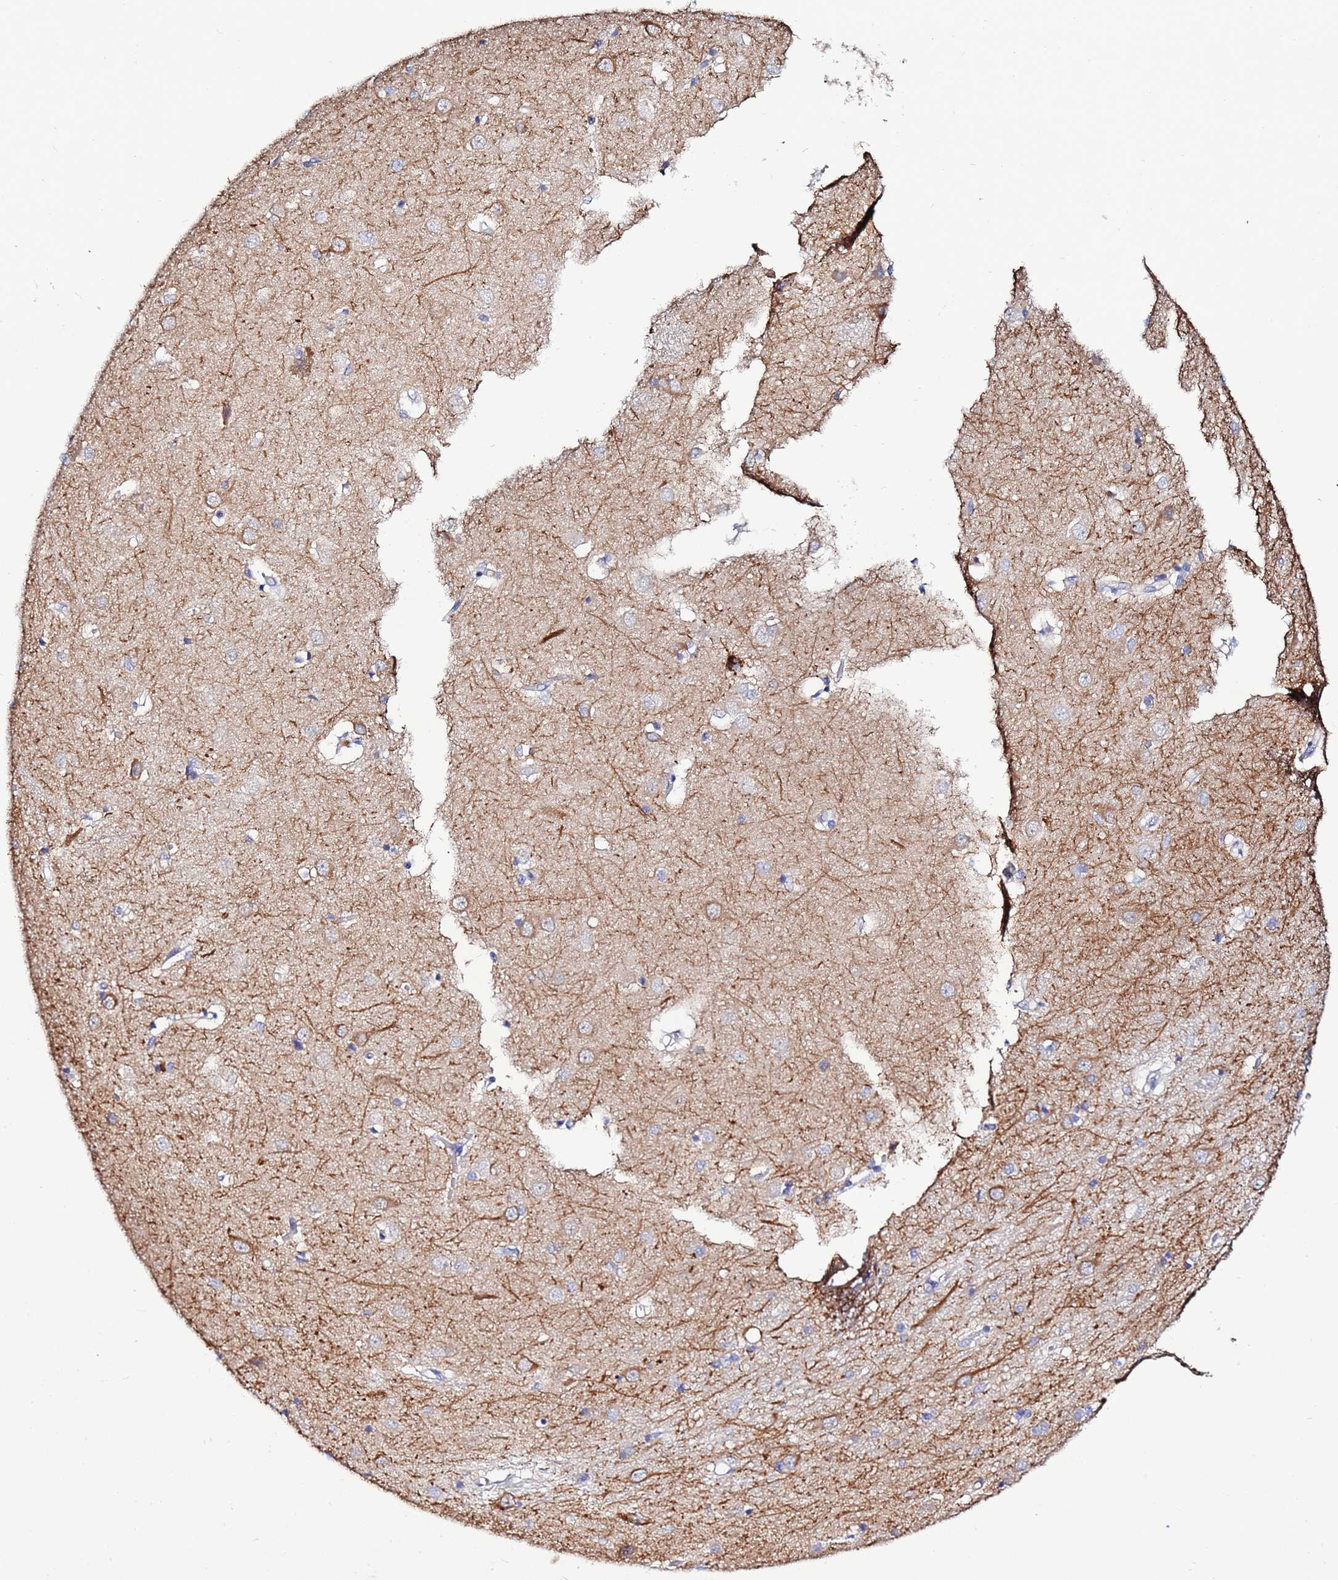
{"staining": {"intensity": "moderate", "quantity": "<25%", "location": "cytoplasmic/membranous"}, "tissue": "caudate", "cell_type": "Glial cells", "image_type": "normal", "snomed": [{"axis": "morphology", "description": "Normal tissue, NOS"}, {"axis": "topography", "description": "Lateral ventricle wall"}], "caption": "Brown immunohistochemical staining in benign caudate reveals moderate cytoplasmic/membranous expression in approximately <25% of glial cells. Using DAB (3,3'-diaminobenzidine) (brown) and hematoxylin (blue) stains, captured at high magnification using brightfield microscopy.", "gene": "TUBAL3", "patient": {"sex": "male", "age": 37}}